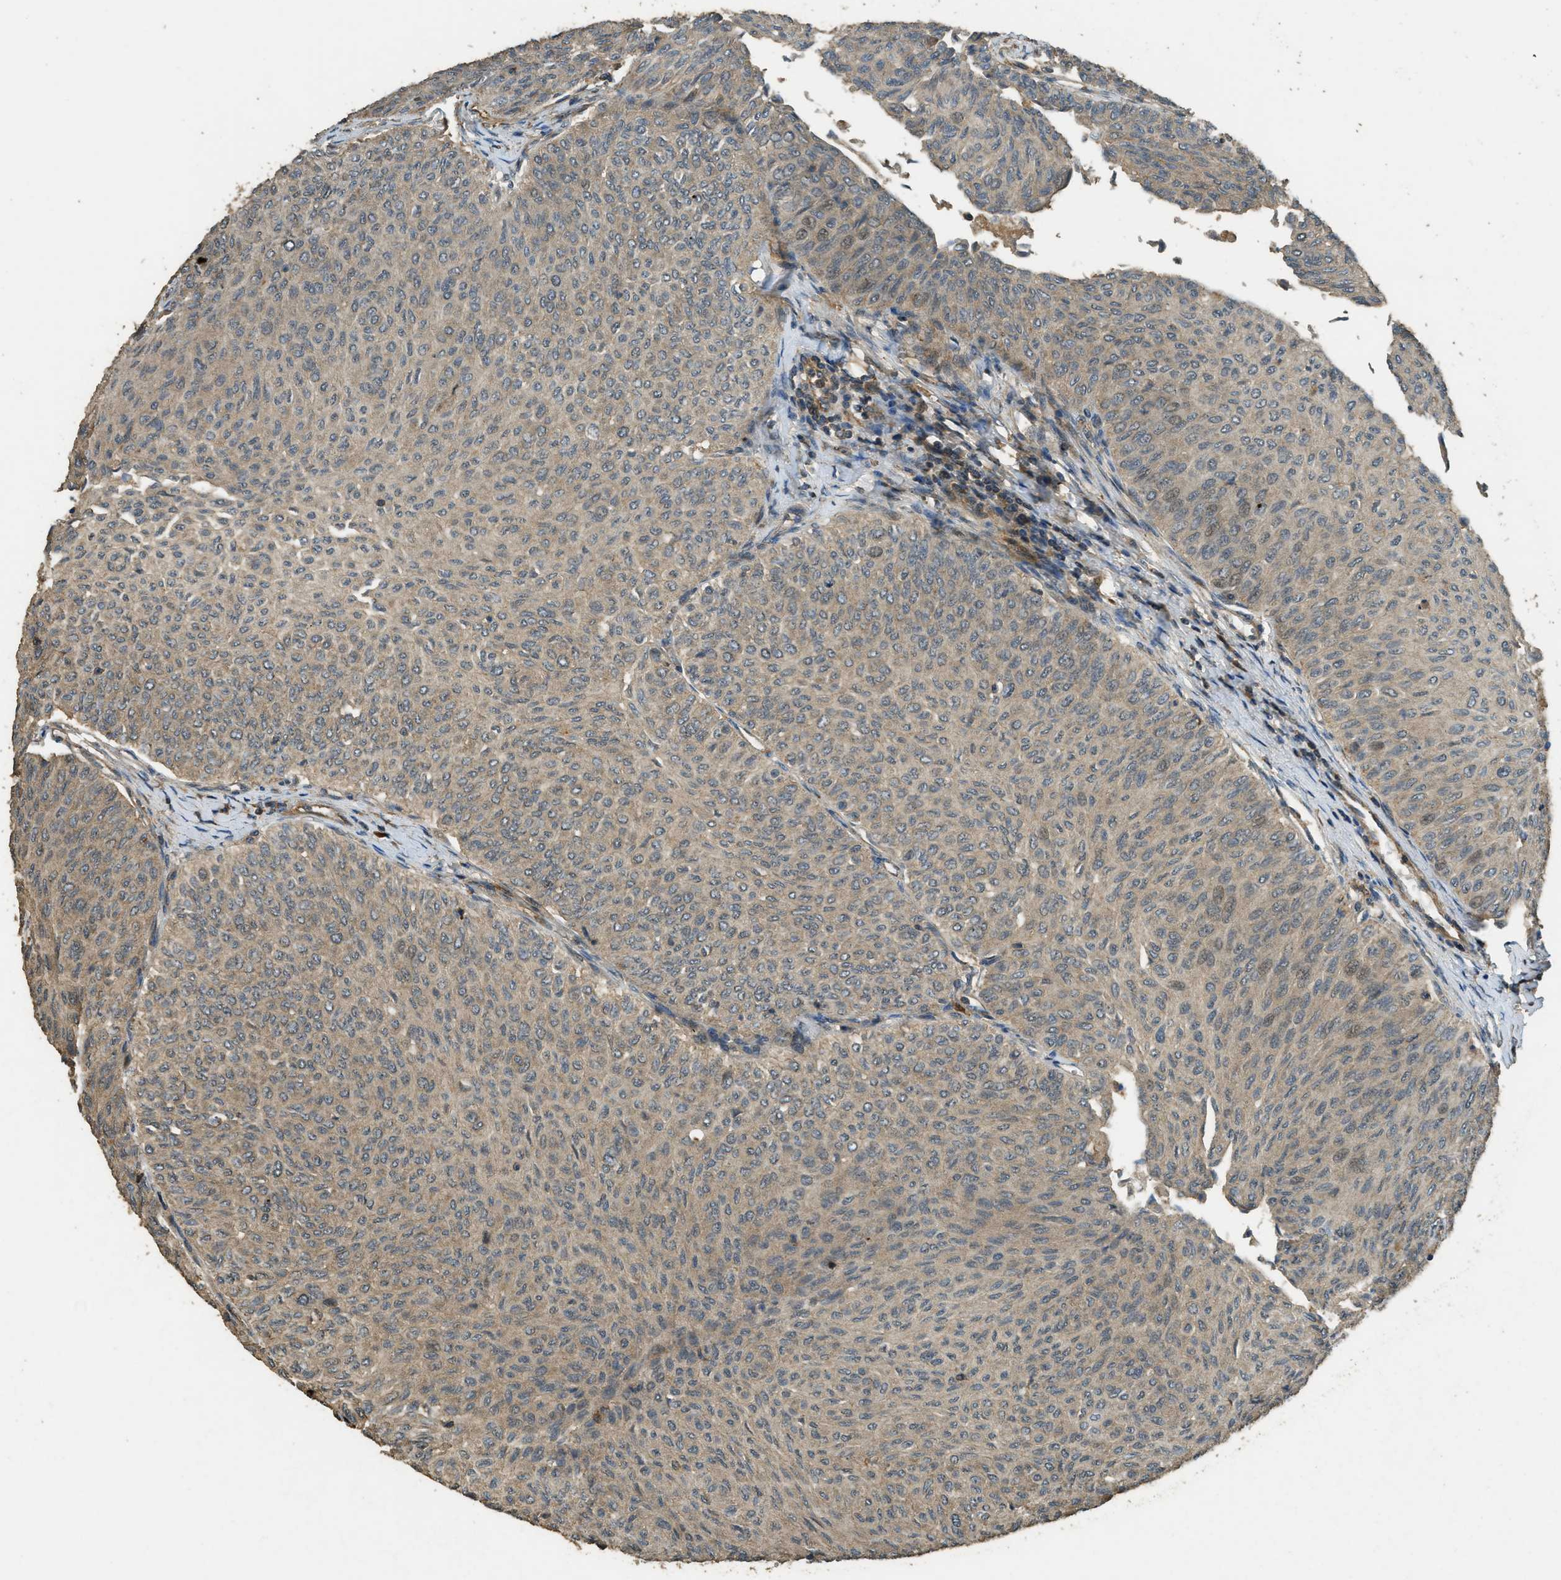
{"staining": {"intensity": "moderate", "quantity": ">75%", "location": "cytoplasmic/membranous"}, "tissue": "urothelial cancer", "cell_type": "Tumor cells", "image_type": "cancer", "snomed": [{"axis": "morphology", "description": "Urothelial carcinoma, Low grade"}, {"axis": "topography", "description": "Urinary bladder"}], "caption": "There is medium levels of moderate cytoplasmic/membranous positivity in tumor cells of low-grade urothelial carcinoma, as demonstrated by immunohistochemical staining (brown color).", "gene": "PPP6R3", "patient": {"sex": "male", "age": 78}}